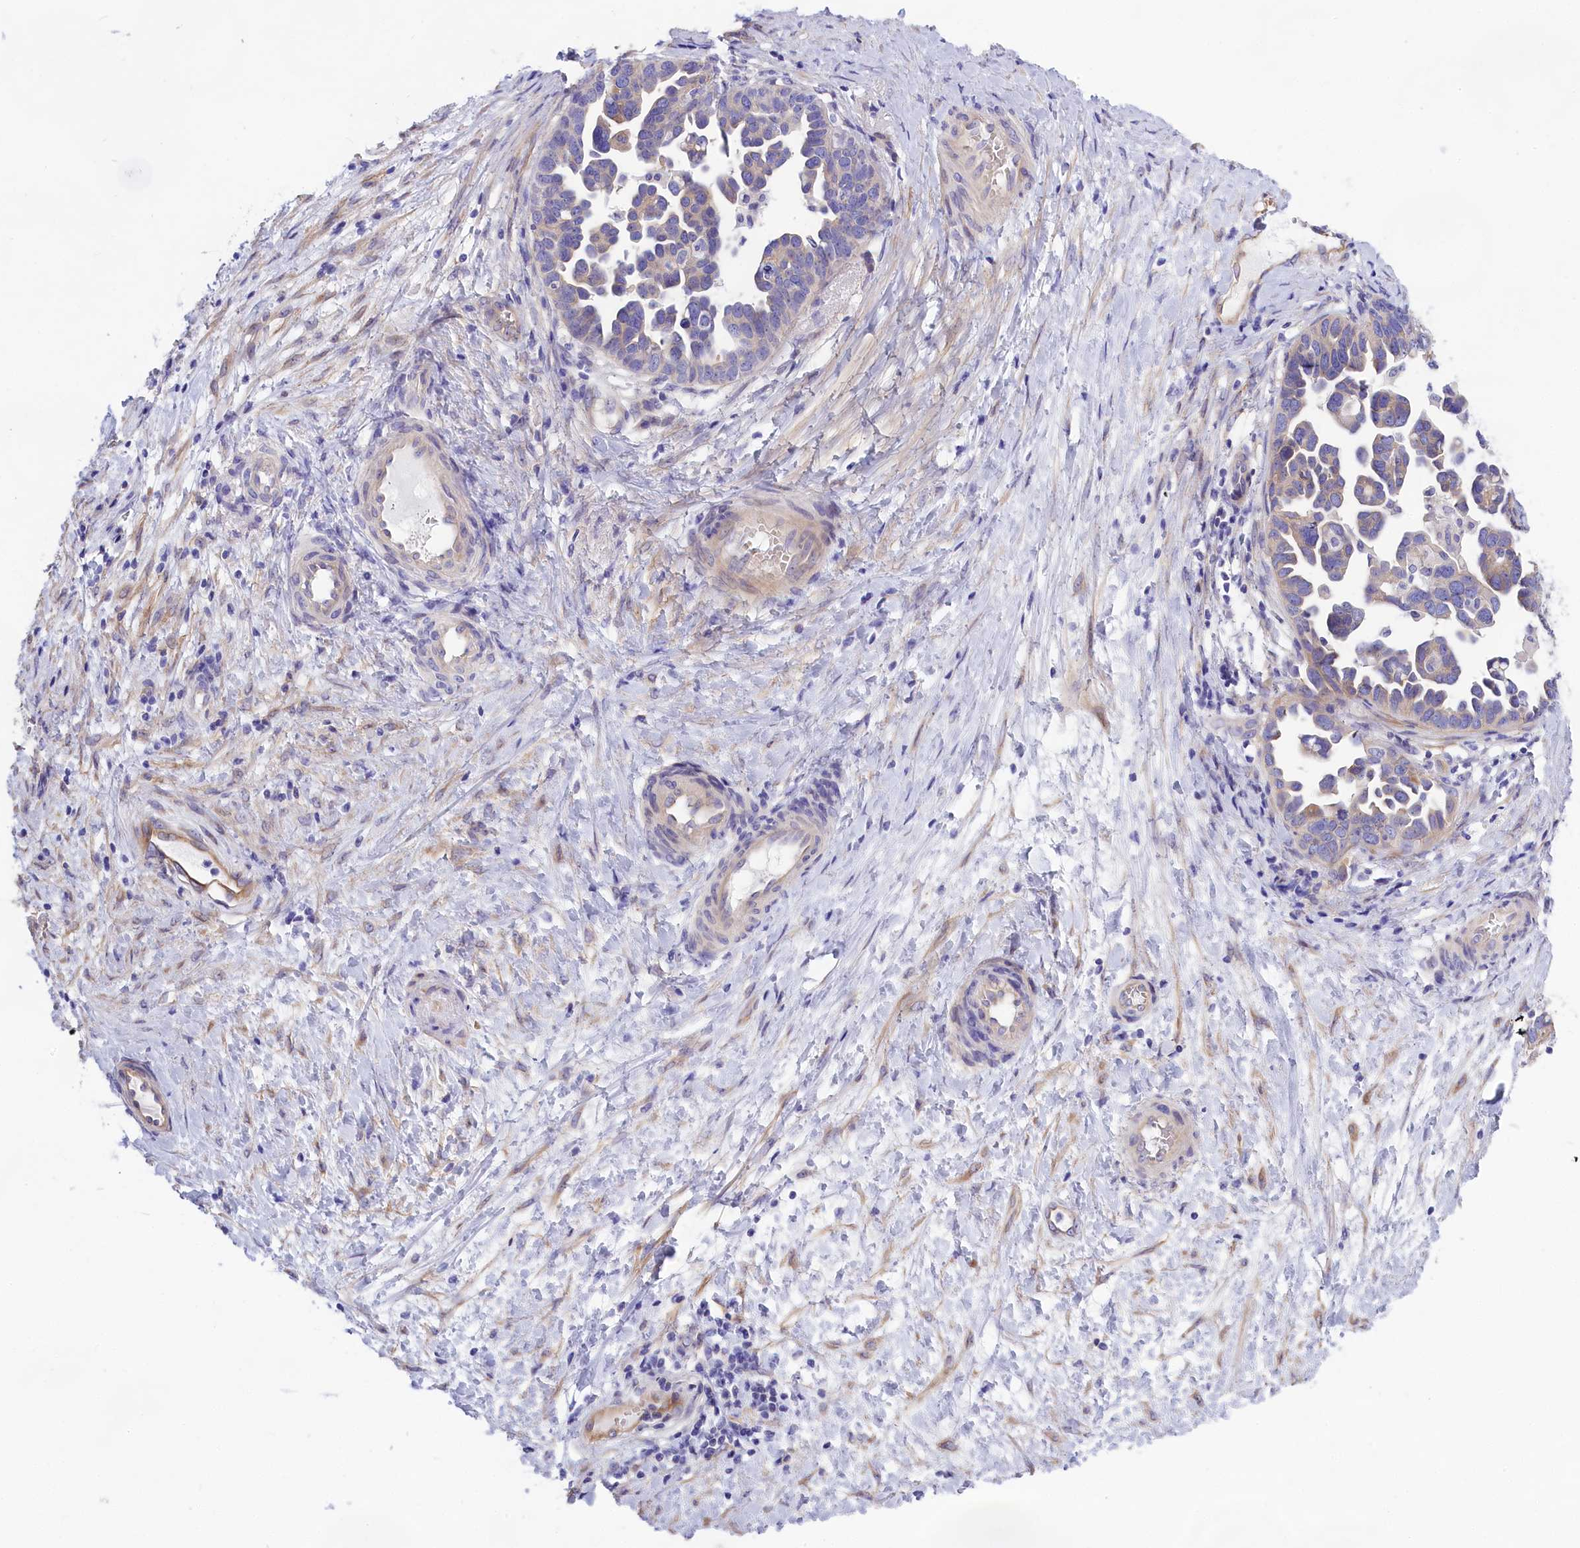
{"staining": {"intensity": "negative", "quantity": "none", "location": "none"}, "tissue": "ovarian cancer", "cell_type": "Tumor cells", "image_type": "cancer", "snomed": [{"axis": "morphology", "description": "Cystadenocarcinoma, serous, NOS"}, {"axis": "topography", "description": "Ovary"}], "caption": "An immunohistochemistry image of ovarian cancer (serous cystadenocarcinoma) is shown. There is no staining in tumor cells of ovarian cancer (serous cystadenocarcinoma).", "gene": "PPP1R13L", "patient": {"sex": "female", "age": 54}}